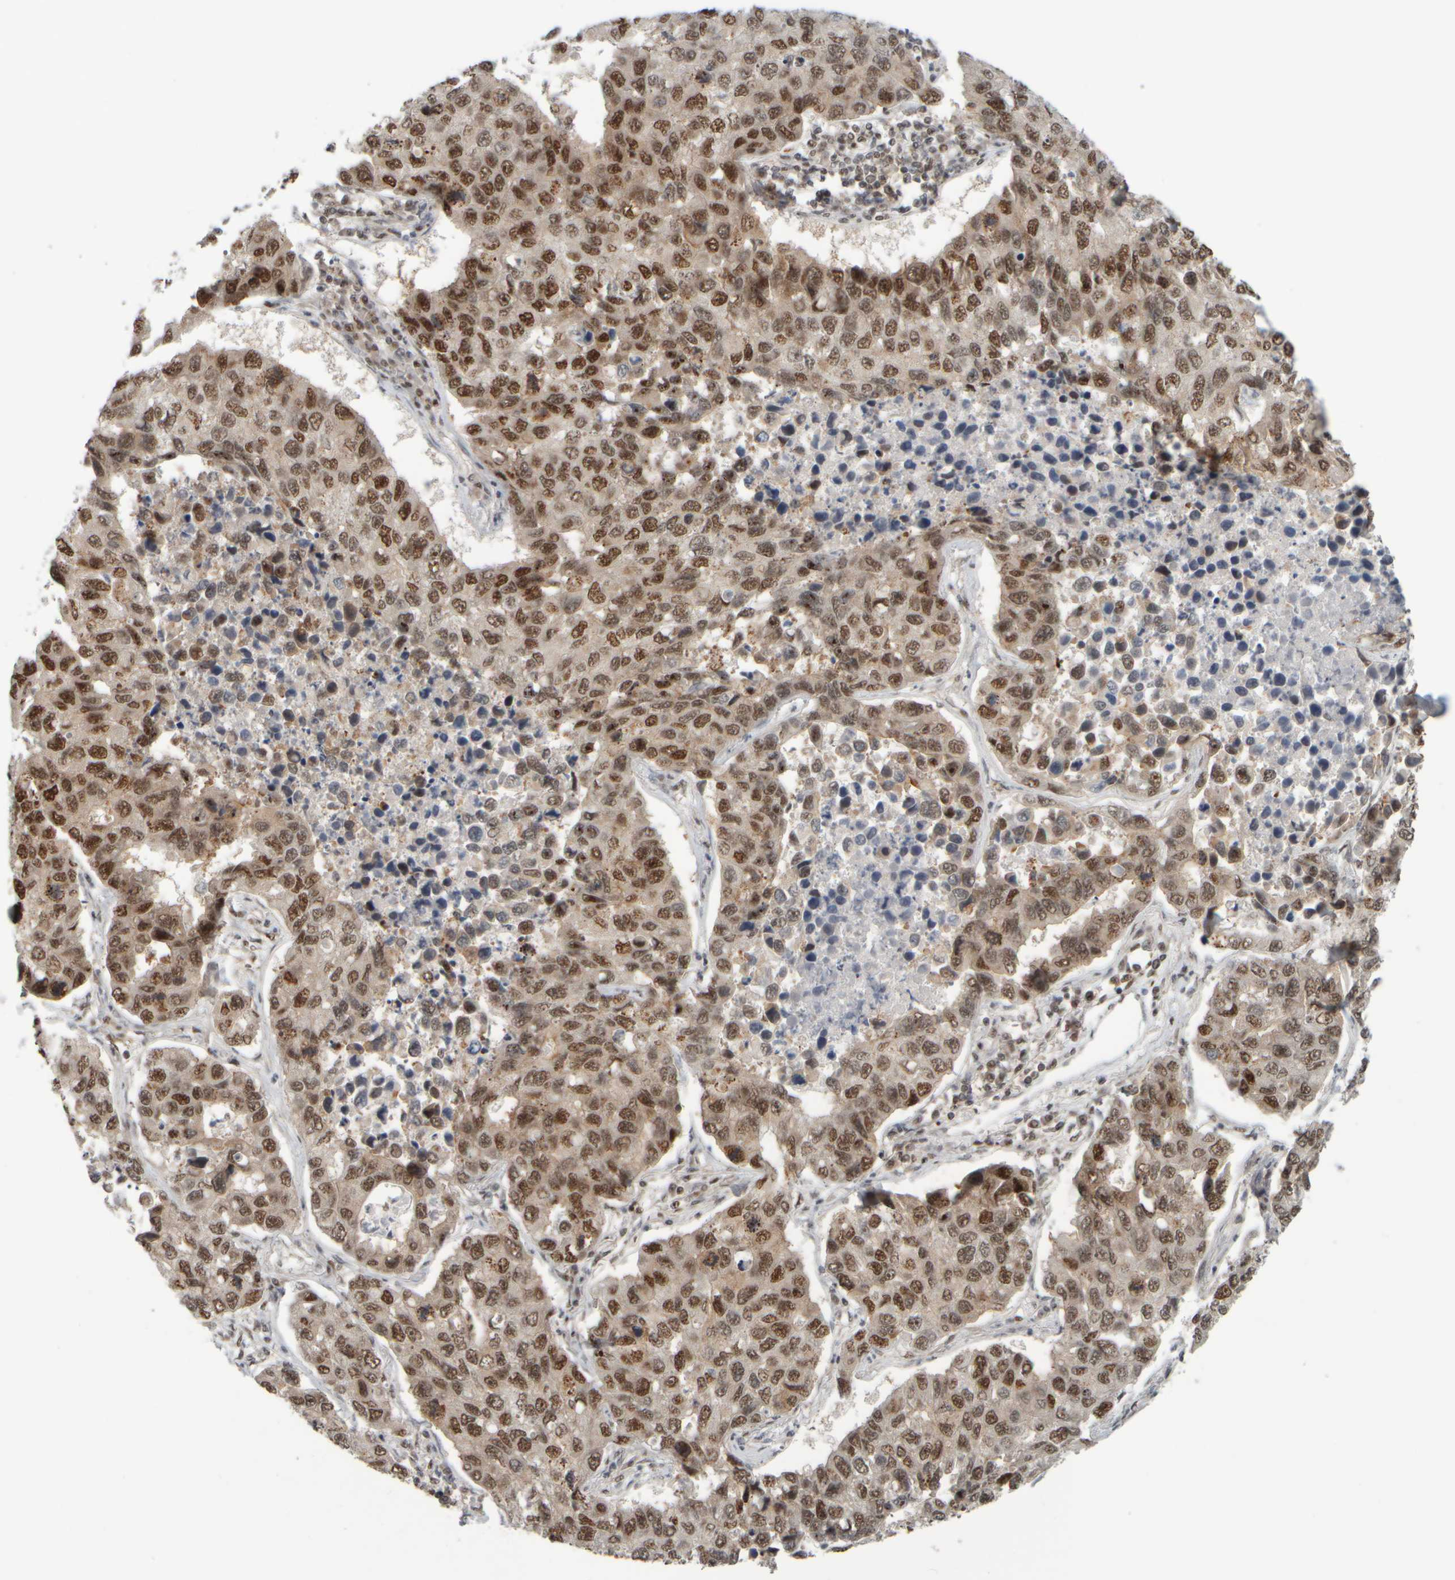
{"staining": {"intensity": "moderate", "quantity": ">75%", "location": "nuclear"}, "tissue": "lung cancer", "cell_type": "Tumor cells", "image_type": "cancer", "snomed": [{"axis": "morphology", "description": "Adenocarcinoma, NOS"}, {"axis": "topography", "description": "Lung"}], "caption": "Lung adenocarcinoma tissue reveals moderate nuclear expression in about >75% of tumor cells (DAB IHC, brown staining for protein, blue staining for nuclei).", "gene": "SYNRG", "patient": {"sex": "male", "age": 64}}